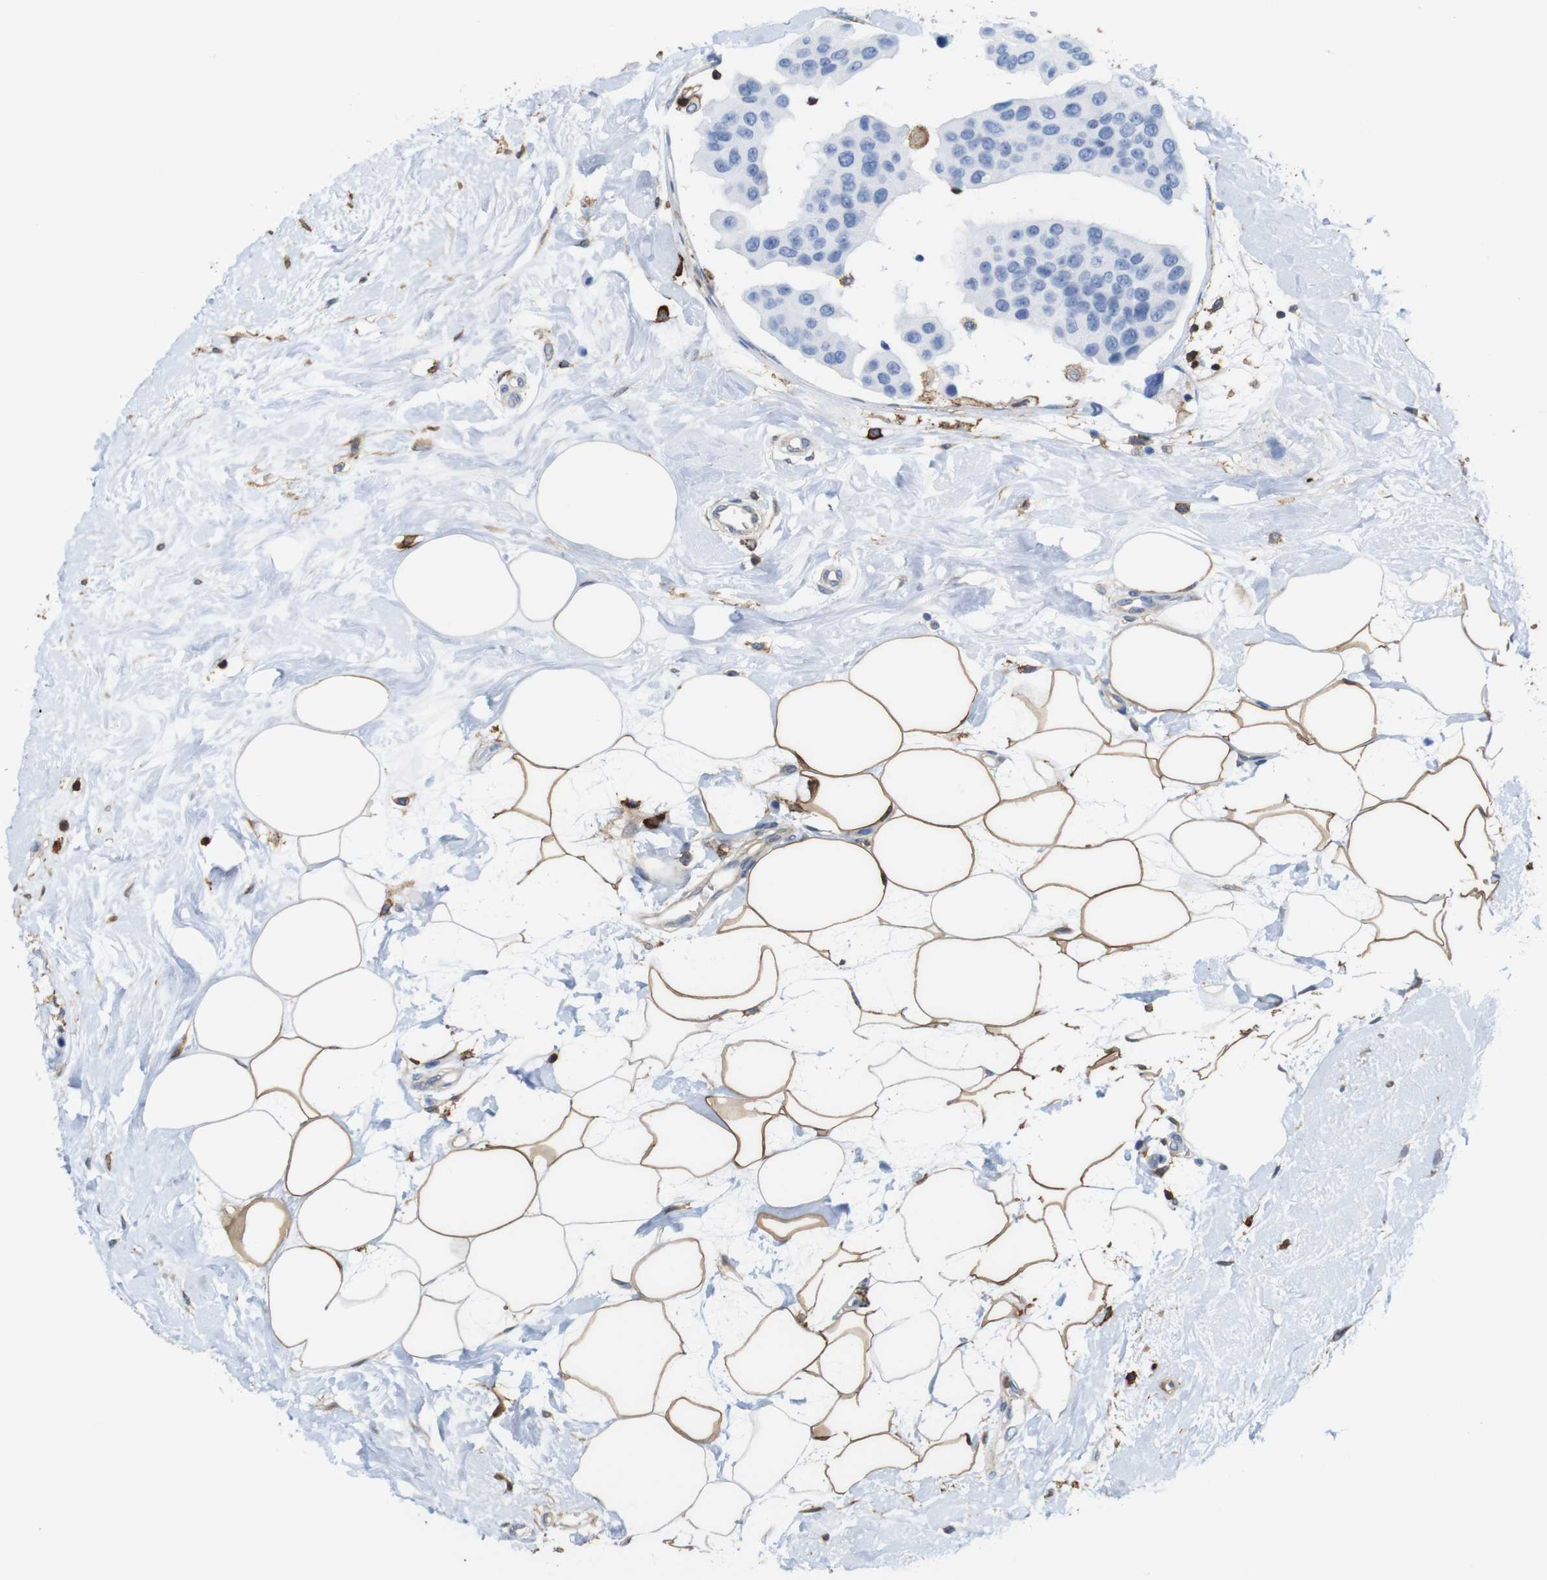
{"staining": {"intensity": "negative", "quantity": "none", "location": "none"}, "tissue": "breast cancer", "cell_type": "Tumor cells", "image_type": "cancer", "snomed": [{"axis": "morphology", "description": "Normal tissue, NOS"}, {"axis": "morphology", "description": "Duct carcinoma"}, {"axis": "topography", "description": "Breast"}], "caption": "Tumor cells show no significant protein expression in breast cancer. The staining was performed using DAB to visualize the protein expression in brown, while the nuclei were stained in blue with hematoxylin (Magnification: 20x).", "gene": "ANXA1", "patient": {"sex": "female", "age": 39}}